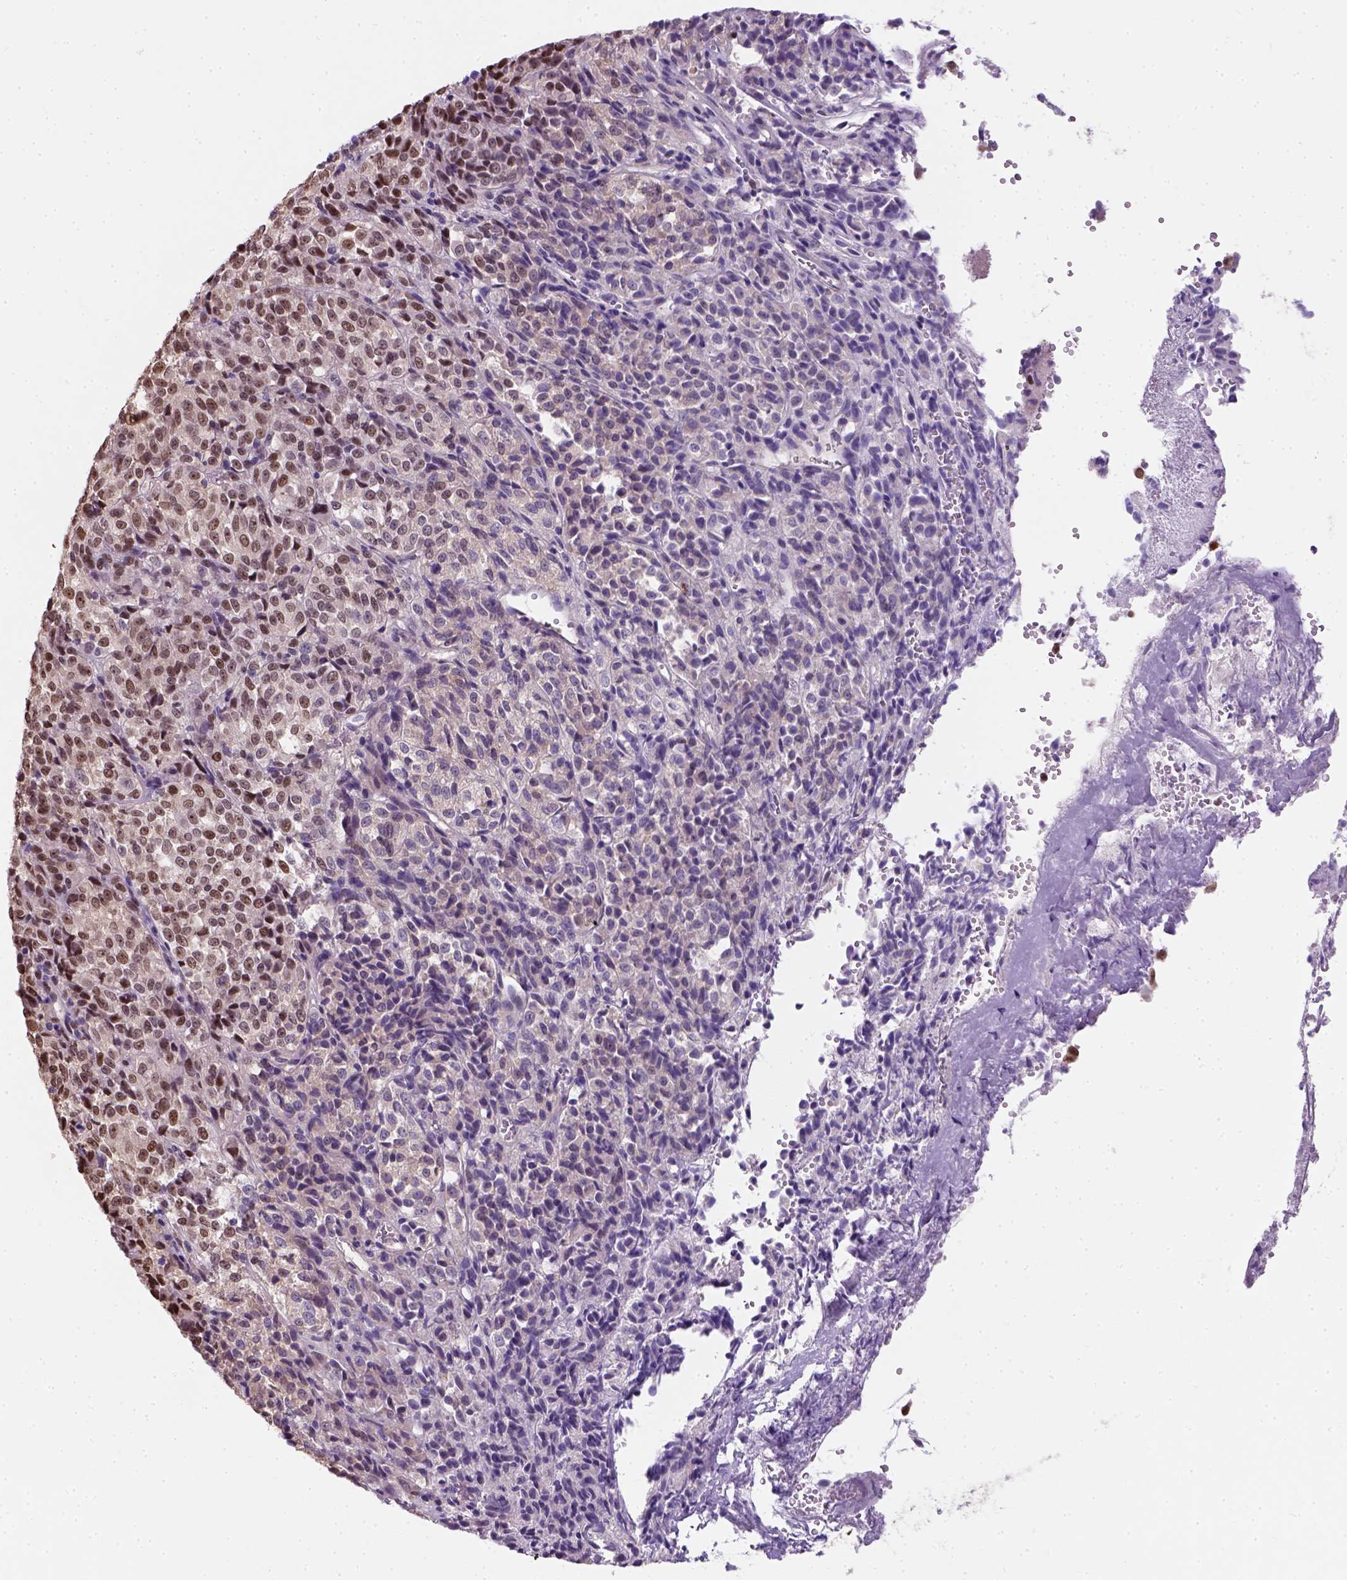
{"staining": {"intensity": "moderate", "quantity": "25%-75%", "location": "nuclear"}, "tissue": "melanoma", "cell_type": "Tumor cells", "image_type": "cancer", "snomed": [{"axis": "morphology", "description": "Malignant melanoma, Metastatic site"}, {"axis": "topography", "description": "Brain"}], "caption": "Protein analysis of melanoma tissue shows moderate nuclear positivity in about 25%-75% of tumor cells. (DAB IHC, brown staining for protein, blue staining for nuclei).", "gene": "C1orf112", "patient": {"sex": "female", "age": 56}}